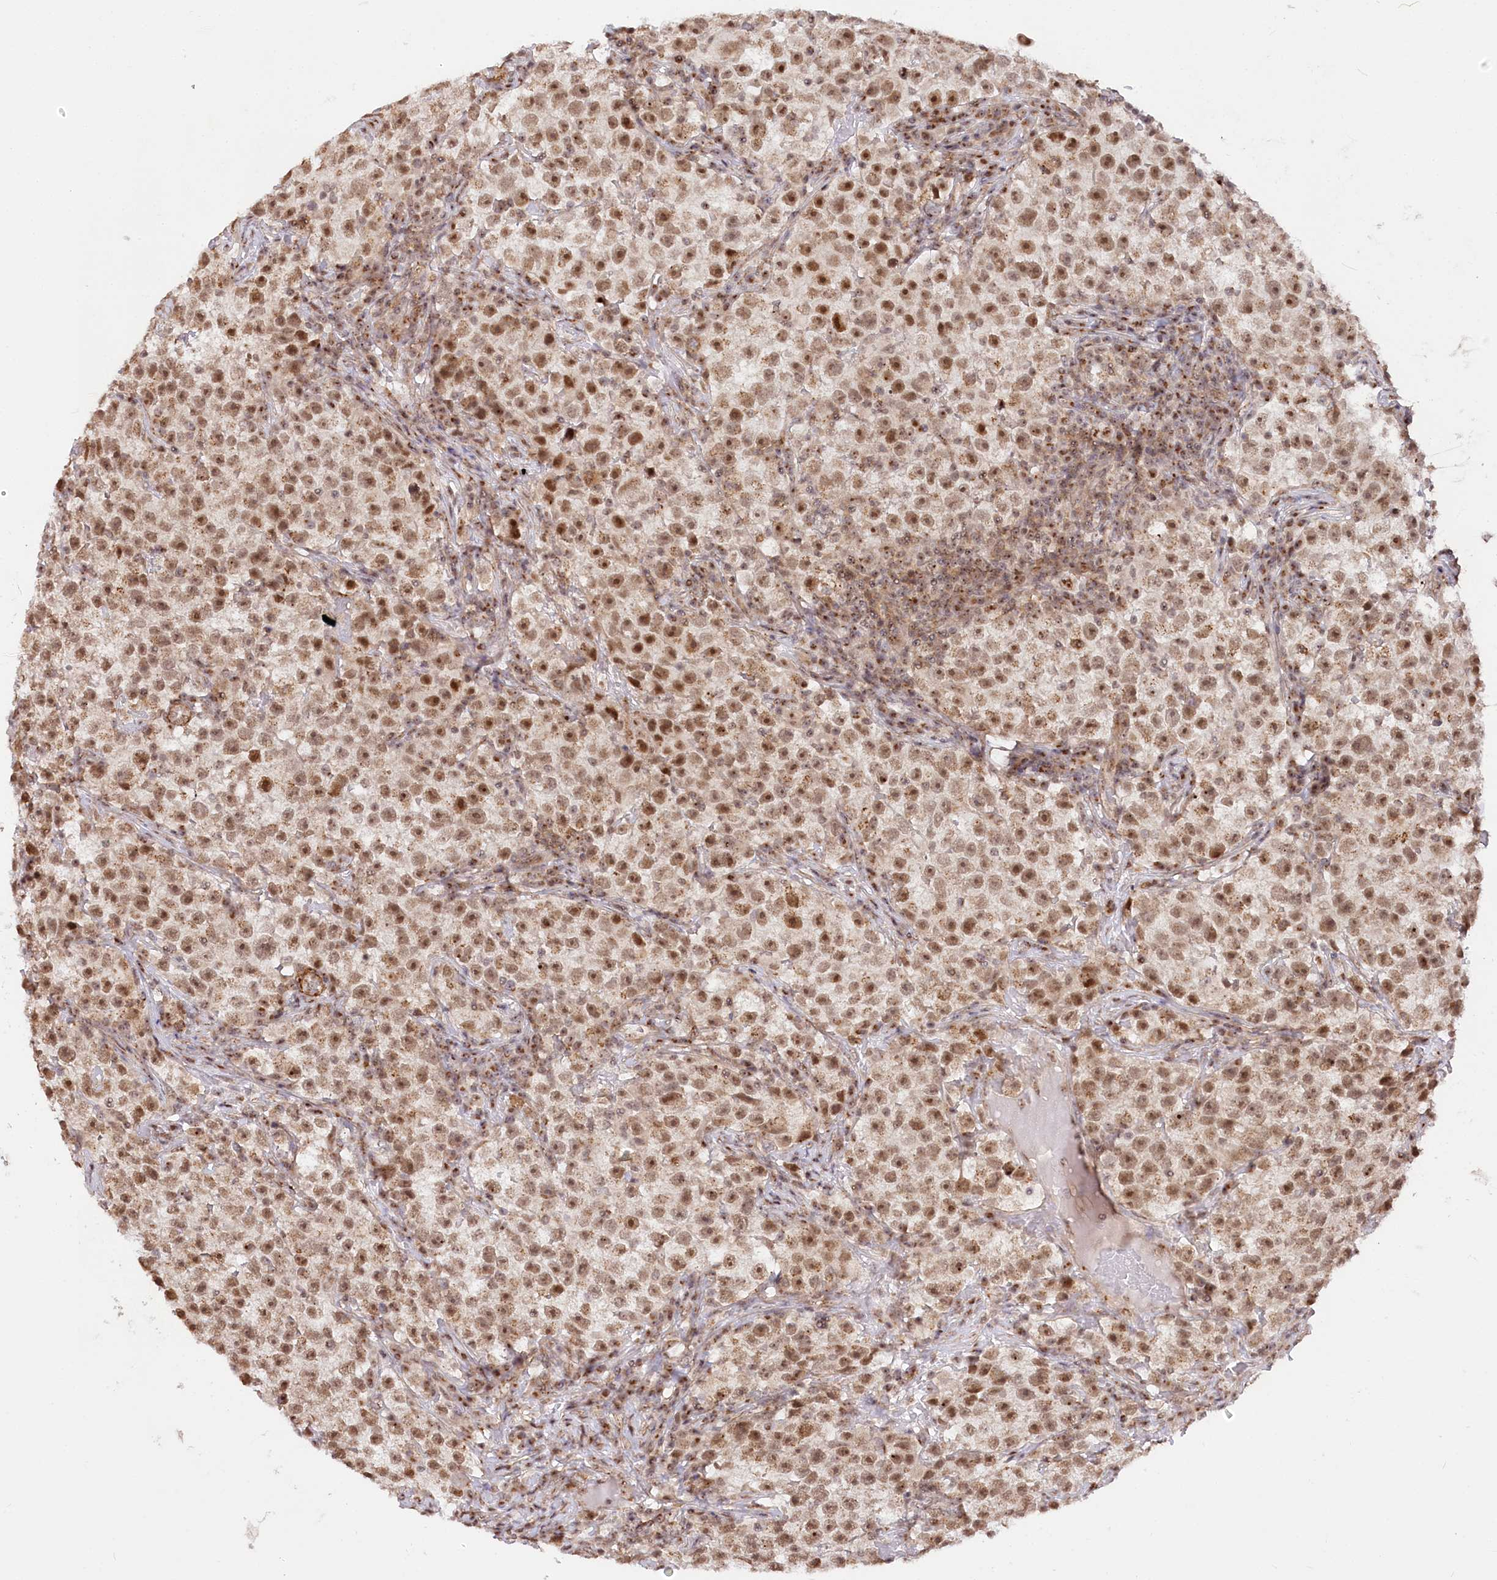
{"staining": {"intensity": "strong", "quantity": ">75%", "location": "nuclear"}, "tissue": "testis cancer", "cell_type": "Tumor cells", "image_type": "cancer", "snomed": [{"axis": "morphology", "description": "Seminoma, NOS"}, {"axis": "topography", "description": "Testis"}], "caption": "Immunohistochemical staining of seminoma (testis) shows high levels of strong nuclear positivity in approximately >75% of tumor cells.", "gene": "GNL3L", "patient": {"sex": "male", "age": 22}}